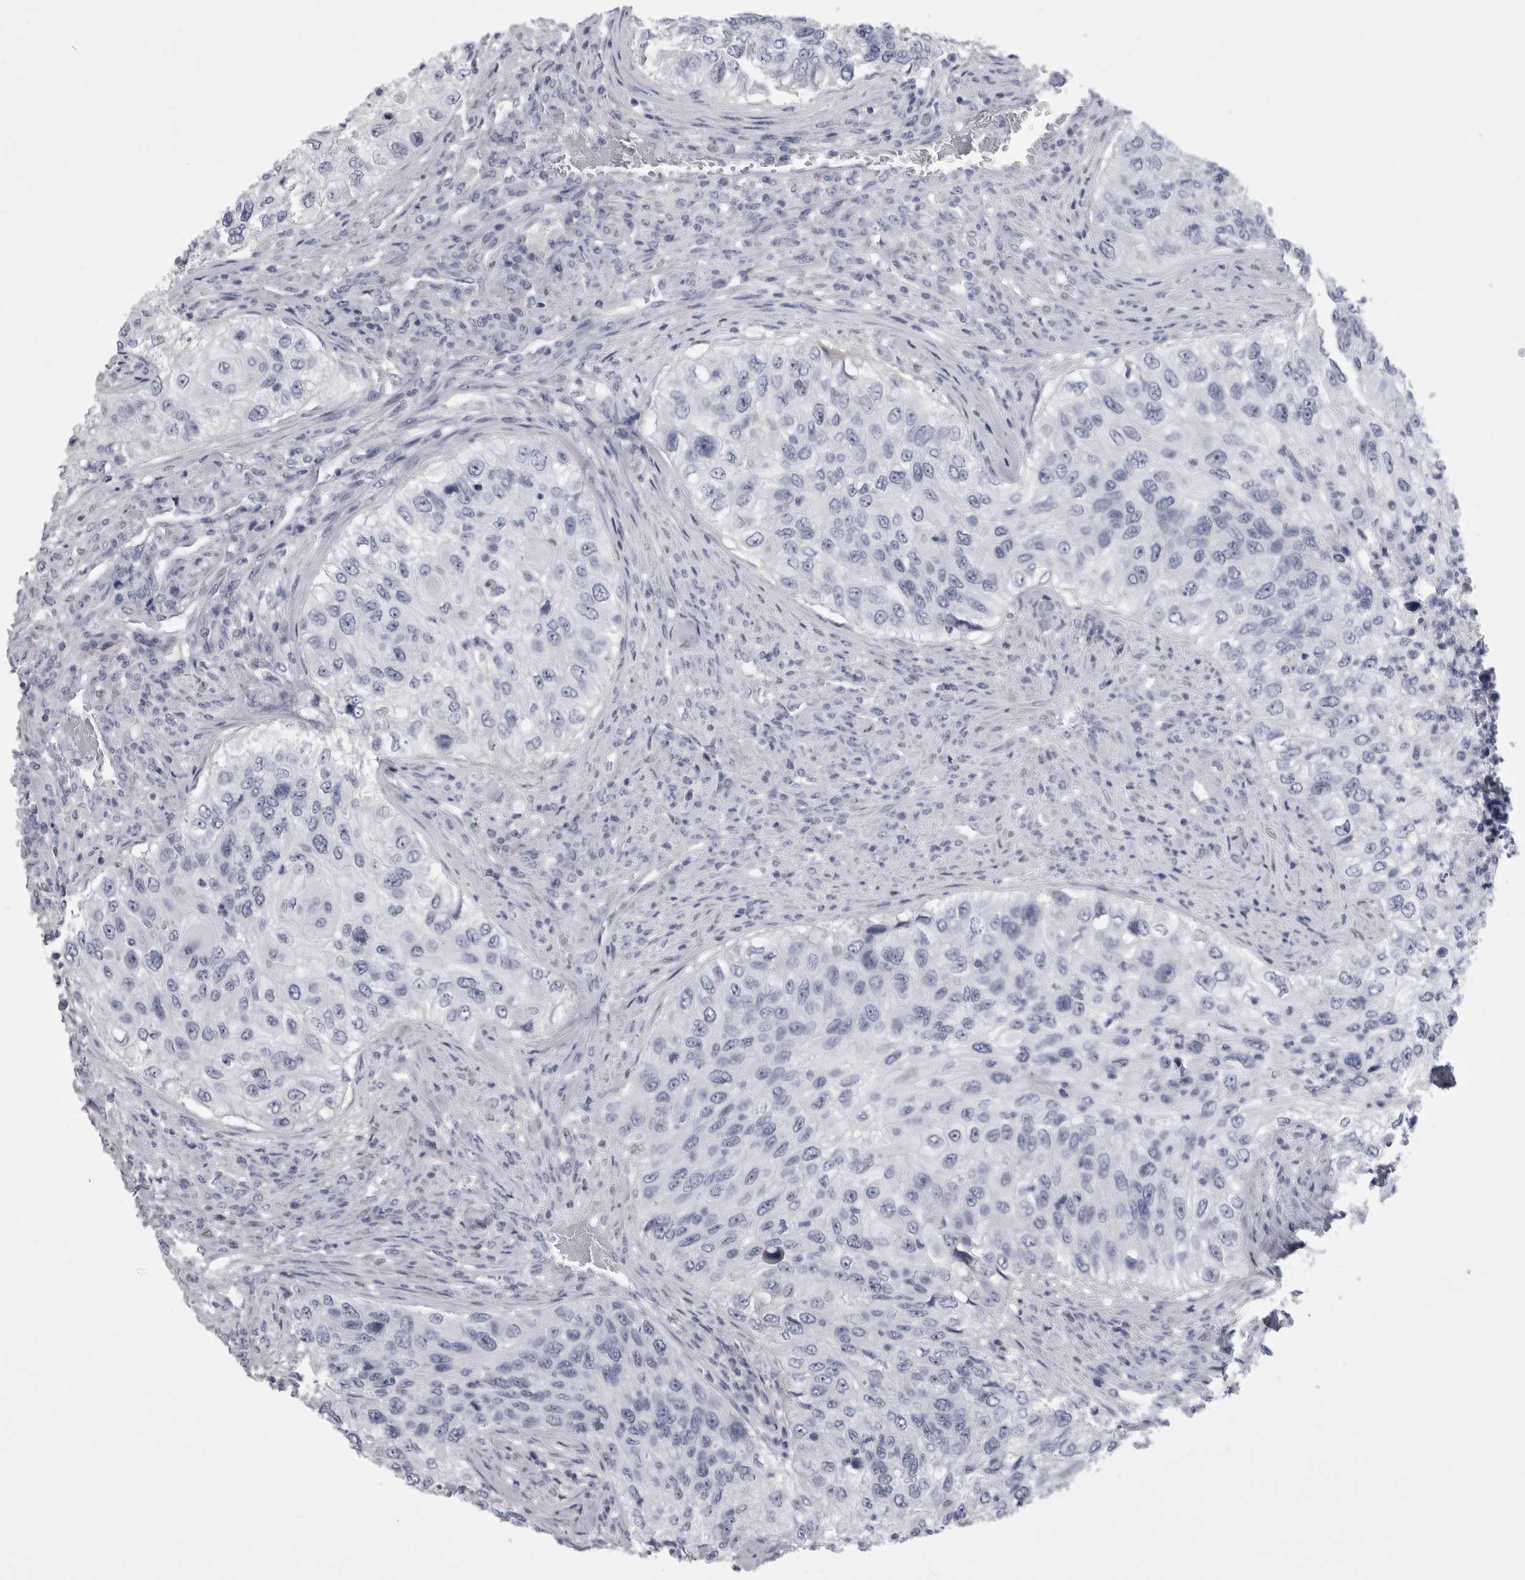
{"staining": {"intensity": "negative", "quantity": "none", "location": "none"}, "tissue": "urothelial cancer", "cell_type": "Tumor cells", "image_type": "cancer", "snomed": [{"axis": "morphology", "description": "Urothelial carcinoma, High grade"}, {"axis": "topography", "description": "Urinary bladder"}], "caption": "The photomicrograph displays no staining of tumor cells in urothelial carcinoma (high-grade). Brightfield microscopy of immunohistochemistry (IHC) stained with DAB (3,3'-diaminobenzidine) (brown) and hematoxylin (blue), captured at high magnification.", "gene": "AFMID", "patient": {"sex": "female", "age": 60}}